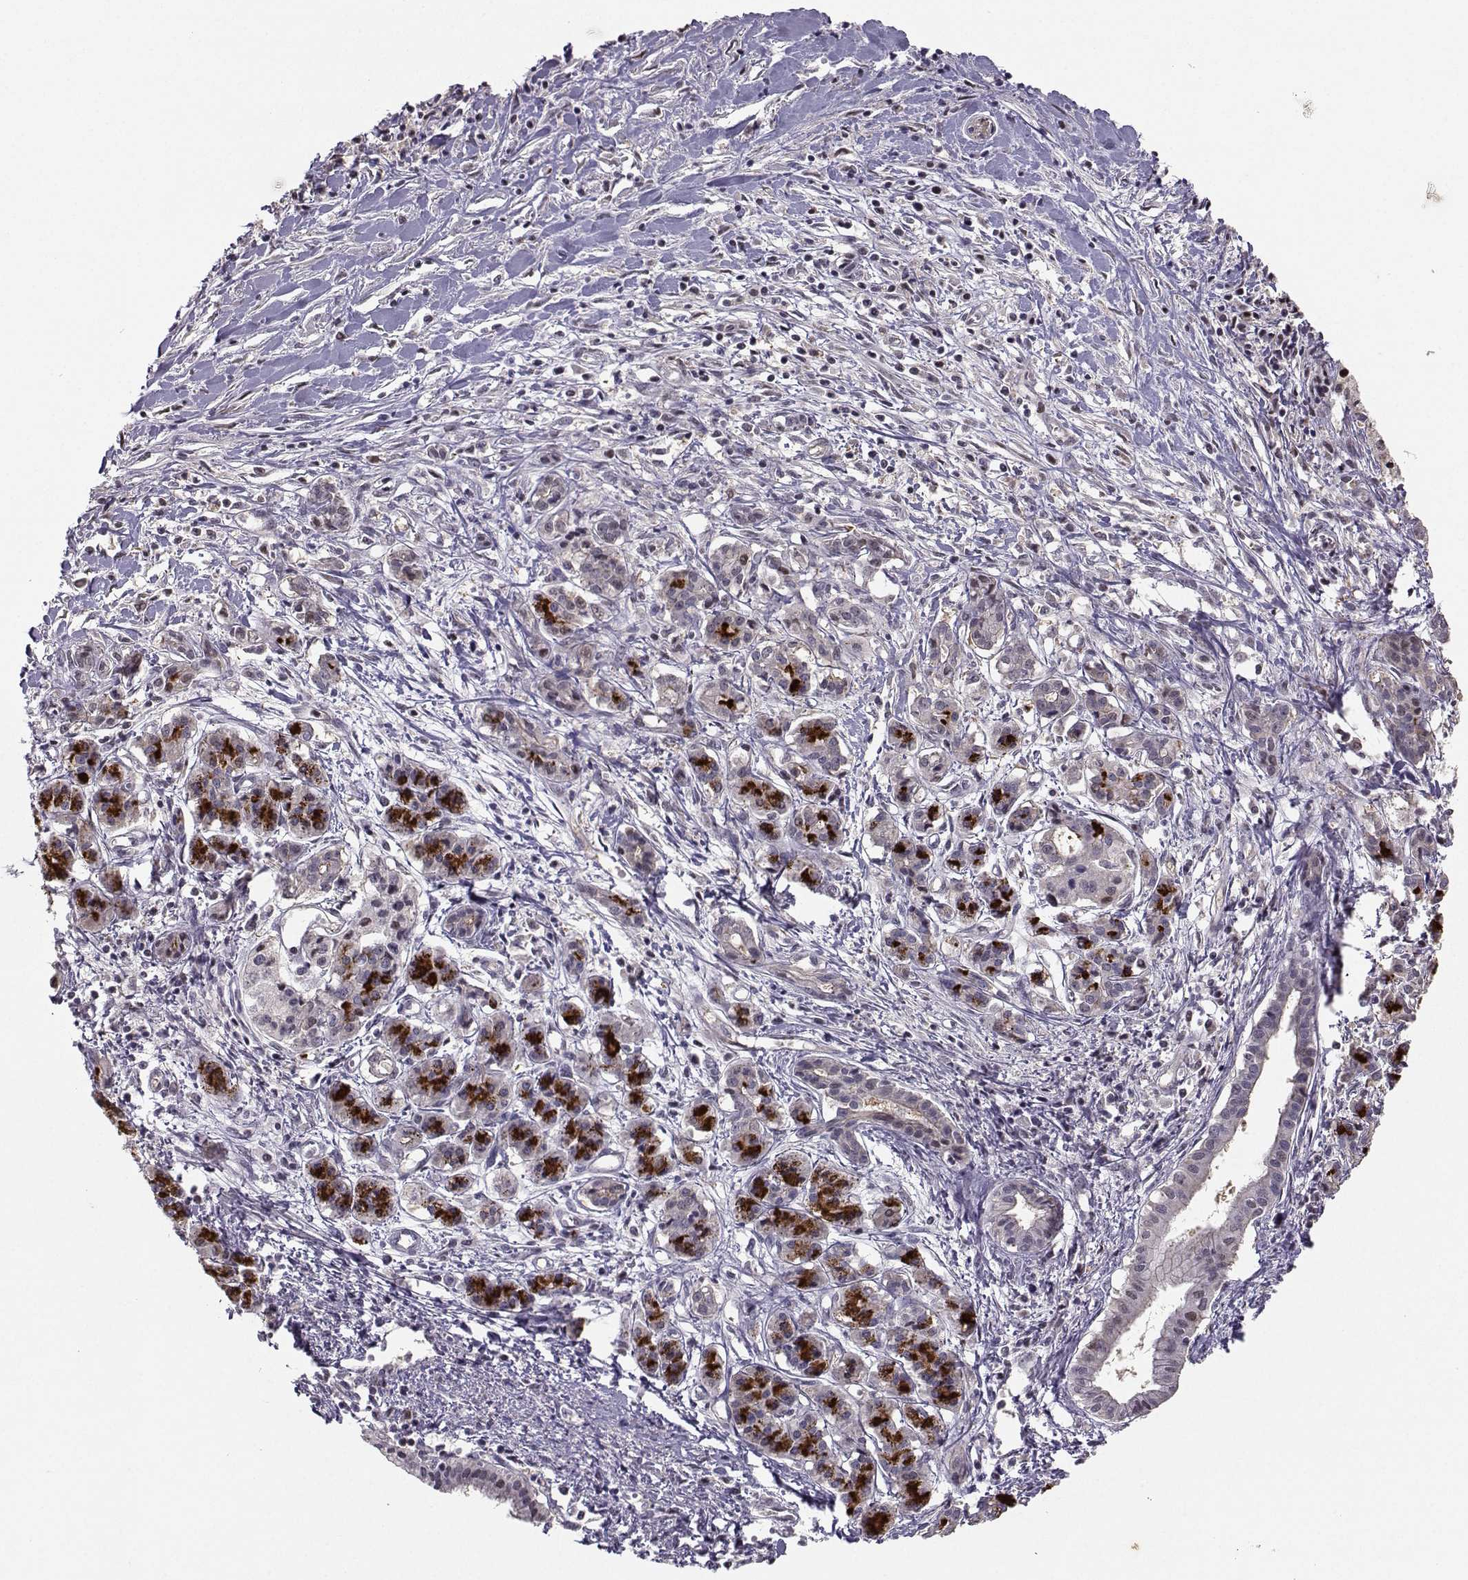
{"staining": {"intensity": "strong", "quantity": "<25%", "location": "cytoplasmic/membranous"}, "tissue": "pancreatic cancer", "cell_type": "Tumor cells", "image_type": "cancer", "snomed": [{"axis": "morphology", "description": "Adenocarcinoma, NOS"}, {"axis": "topography", "description": "Pancreas"}], "caption": "The histopathology image shows a brown stain indicating the presence of a protein in the cytoplasmic/membranous of tumor cells in pancreatic adenocarcinoma.", "gene": "PKP2", "patient": {"sex": "male", "age": 48}}